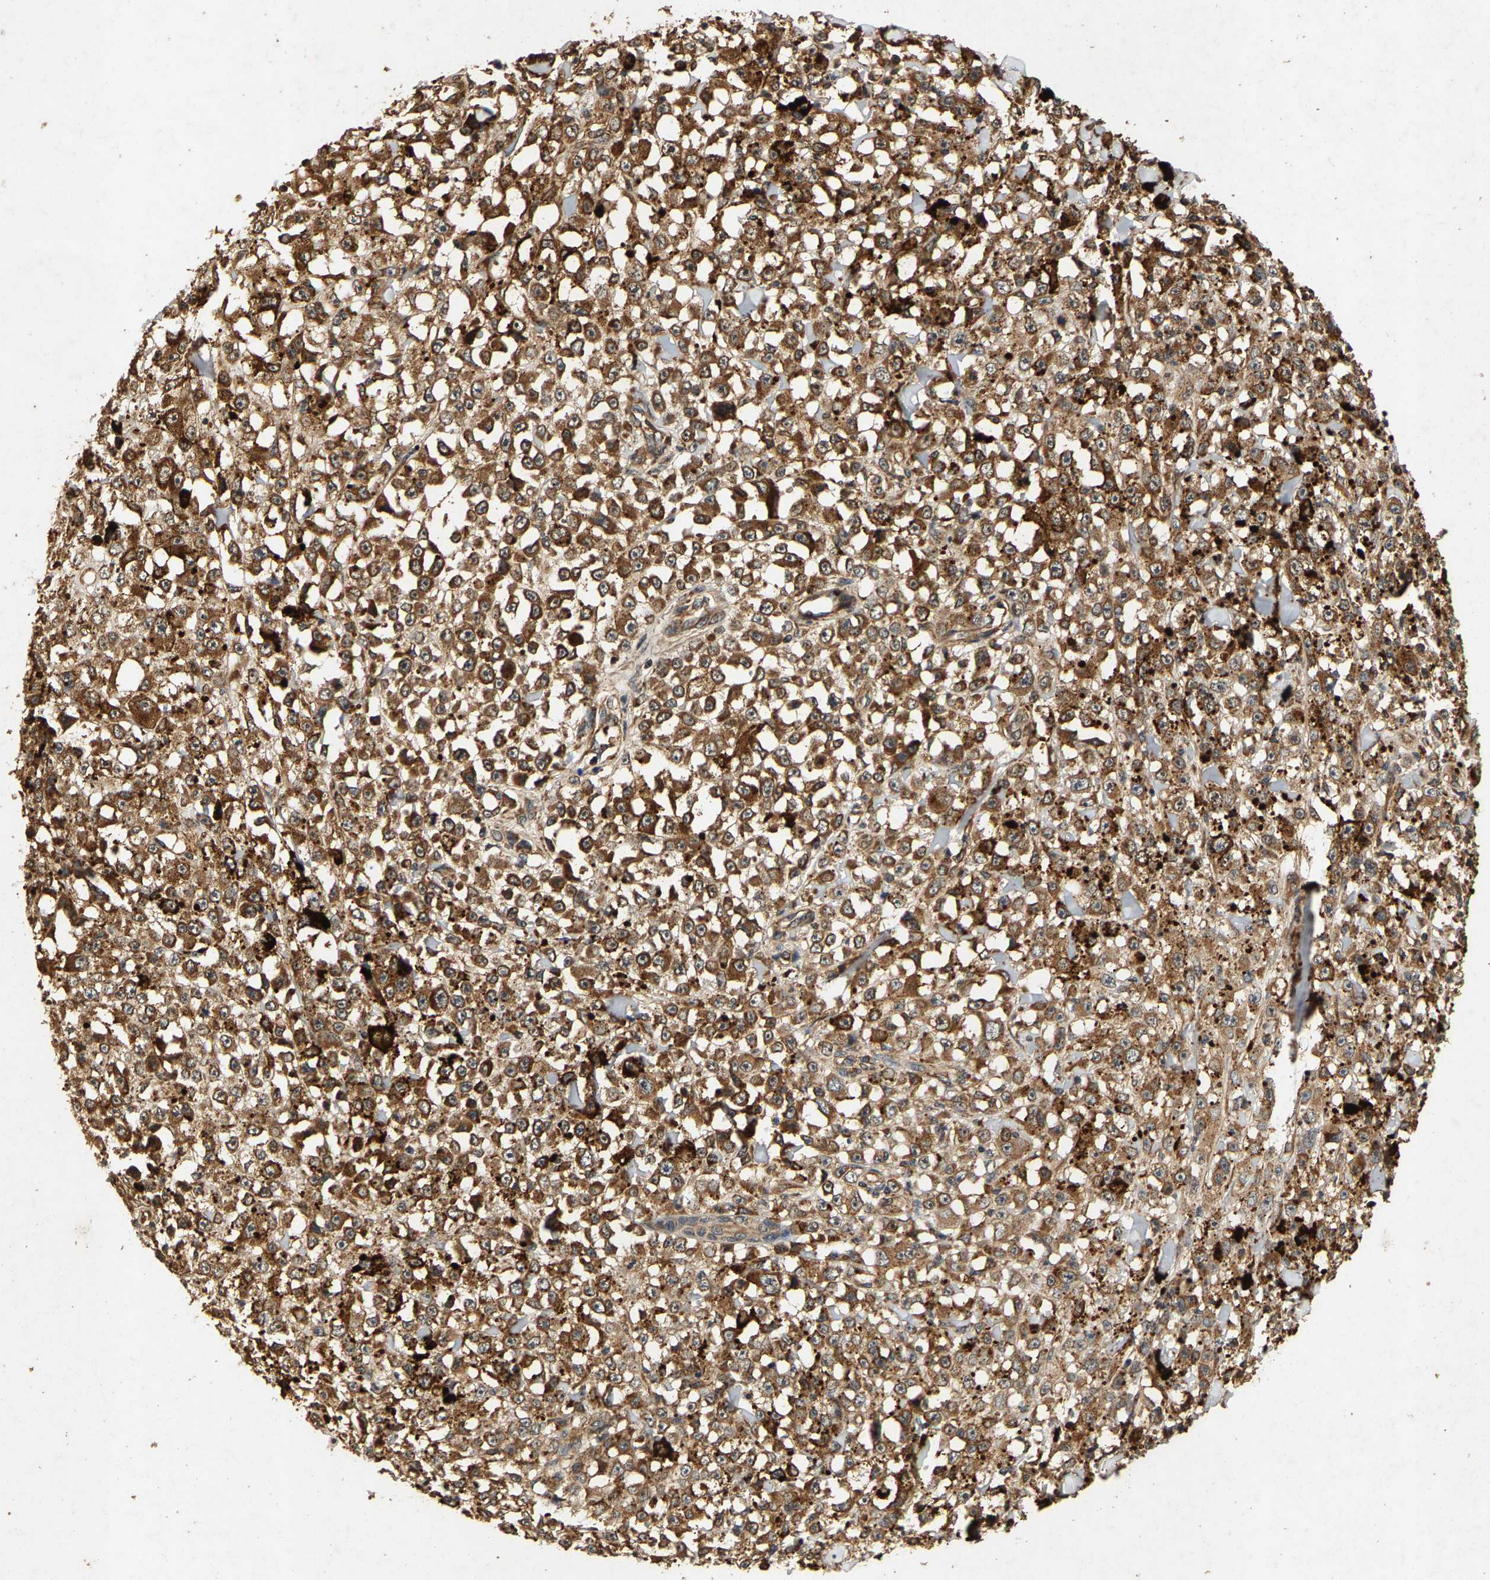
{"staining": {"intensity": "moderate", "quantity": ">75%", "location": "cytoplasmic/membranous"}, "tissue": "melanoma", "cell_type": "Tumor cells", "image_type": "cancer", "snomed": [{"axis": "morphology", "description": "Malignant melanoma, NOS"}, {"axis": "topography", "description": "Skin"}], "caption": "Protein expression analysis of human melanoma reveals moderate cytoplasmic/membranous staining in about >75% of tumor cells.", "gene": "CIDEC", "patient": {"sex": "female", "age": 82}}